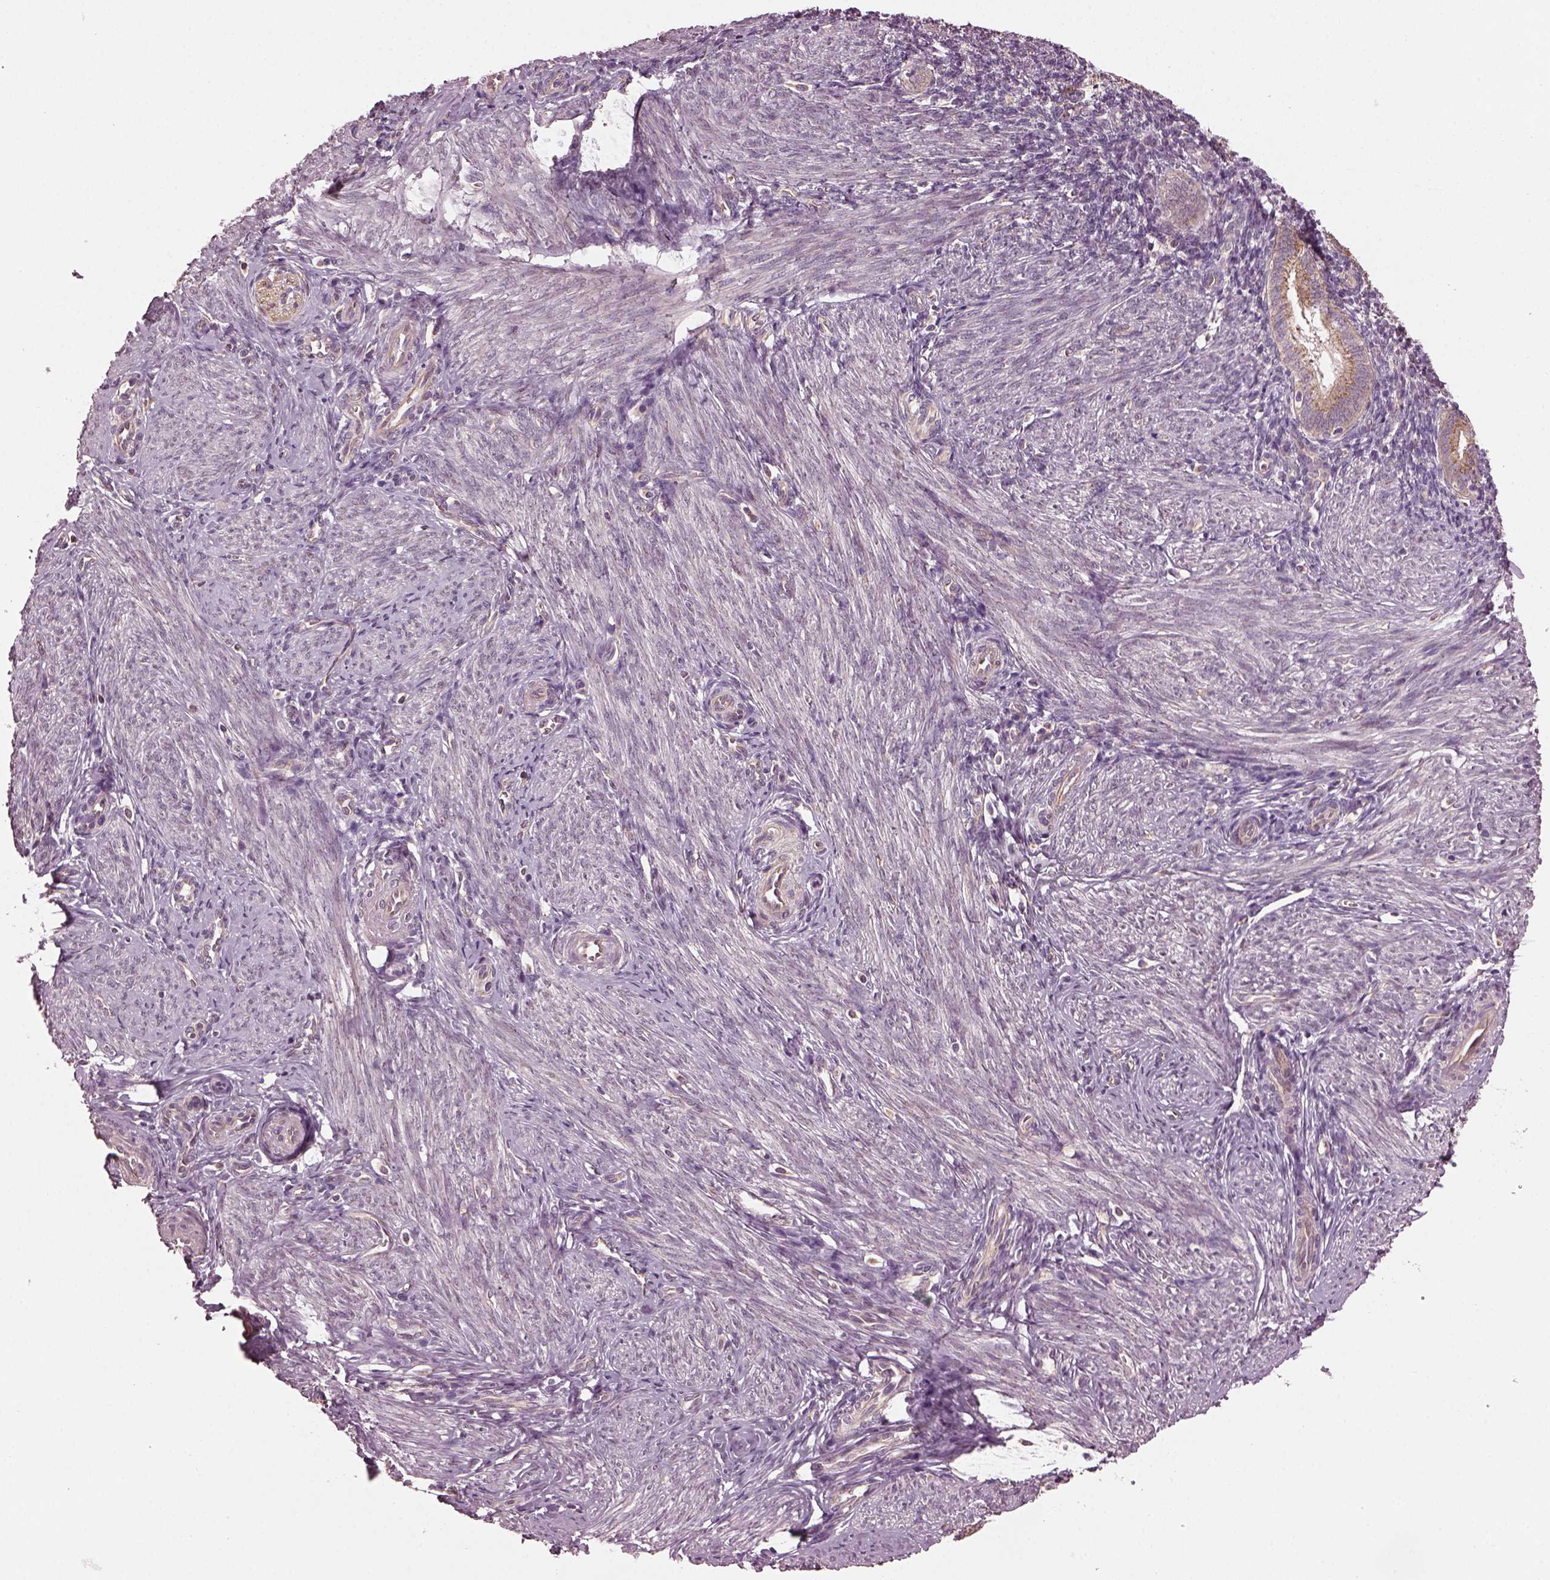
{"staining": {"intensity": "negative", "quantity": "none", "location": "none"}, "tissue": "endometrium", "cell_type": "Cells in endometrial stroma", "image_type": "normal", "snomed": [{"axis": "morphology", "description": "Normal tissue, NOS"}, {"axis": "topography", "description": "Endometrium"}], "caption": "Endometrium was stained to show a protein in brown. There is no significant positivity in cells in endometrial stroma.", "gene": "RUFY3", "patient": {"sex": "female", "age": 40}}